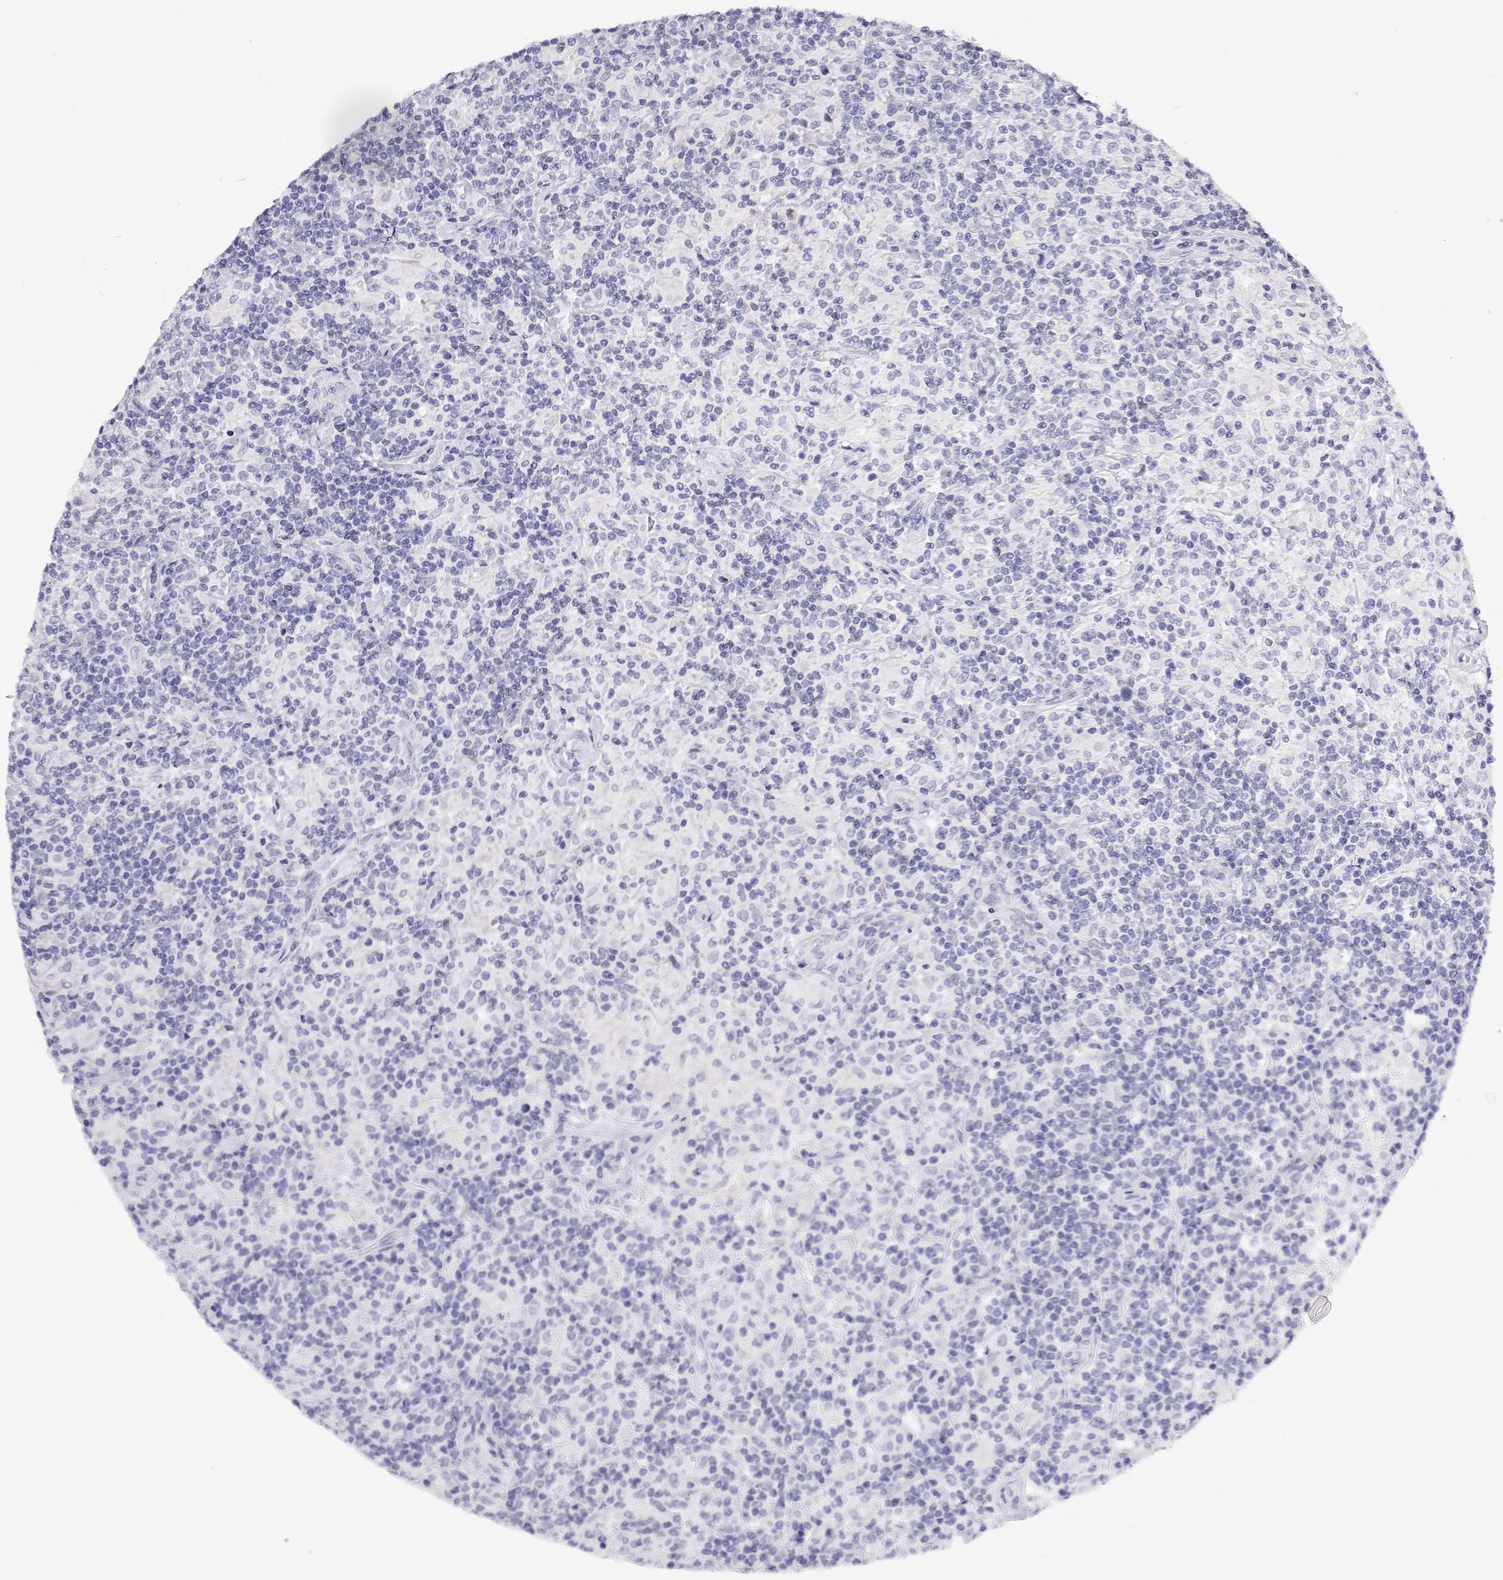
{"staining": {"intensity": "negative", "quantity": "none", "location": "none"}, "tissue": "lymphoma", "cell_type": "Tumor cells", "image_type": "cancer", "snomed": [{"axis": "morphology", "description": "Hodgkin's disease, NOS"}, {"axis": "topography", "description": "Lymph node"}], "caption": "Image shows no protein staining in tumor cells of Hodgkin's disease tissue.", "gene": "LY6D", "patient": {"sex": "male", "age": 70}}